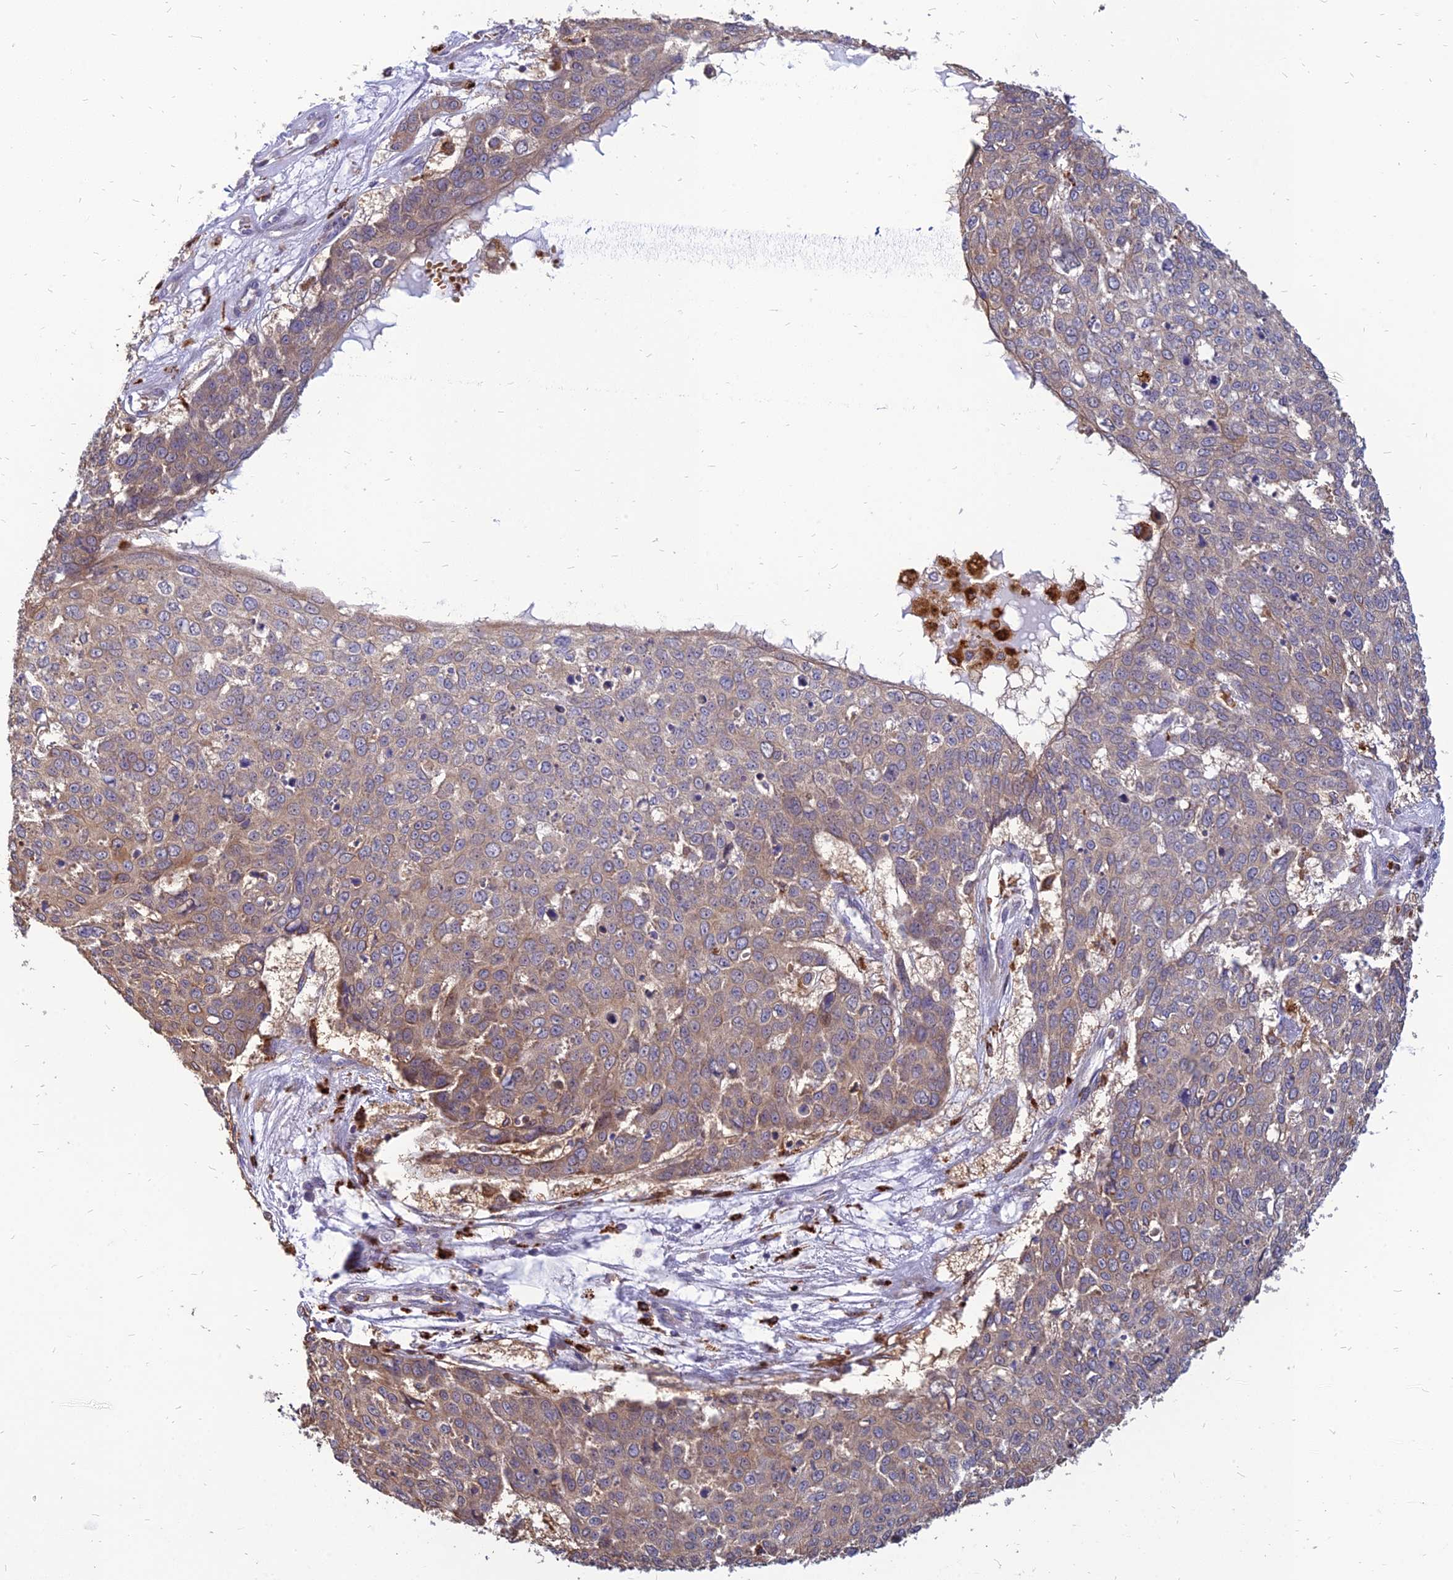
{"staining": {"intensity": "weak", "quantity": "25%-75%", "location": "cytoplasmic/membranous"}, "tissue": "skin cancer", "cell_type": "Tumor cells", "image_type": "cancer", "snomed": [{"axis": "morphology", "description": "Squamous cell carcinoma, NOS"}, {"axis": "topography", "description": "Skin"}], "caption": "Immunohistochemical staining of skin cancer shows low levels of weak cytoplasmic/membranous protein staining in about 25%-75% of tumor cells. The staining was performed using DAB, with brown indicating positive protein expression. Nuclei are stained blue with hematoxylin.", "gene": "PHKA2", "patient": {"sex": "male", "age": 71}}